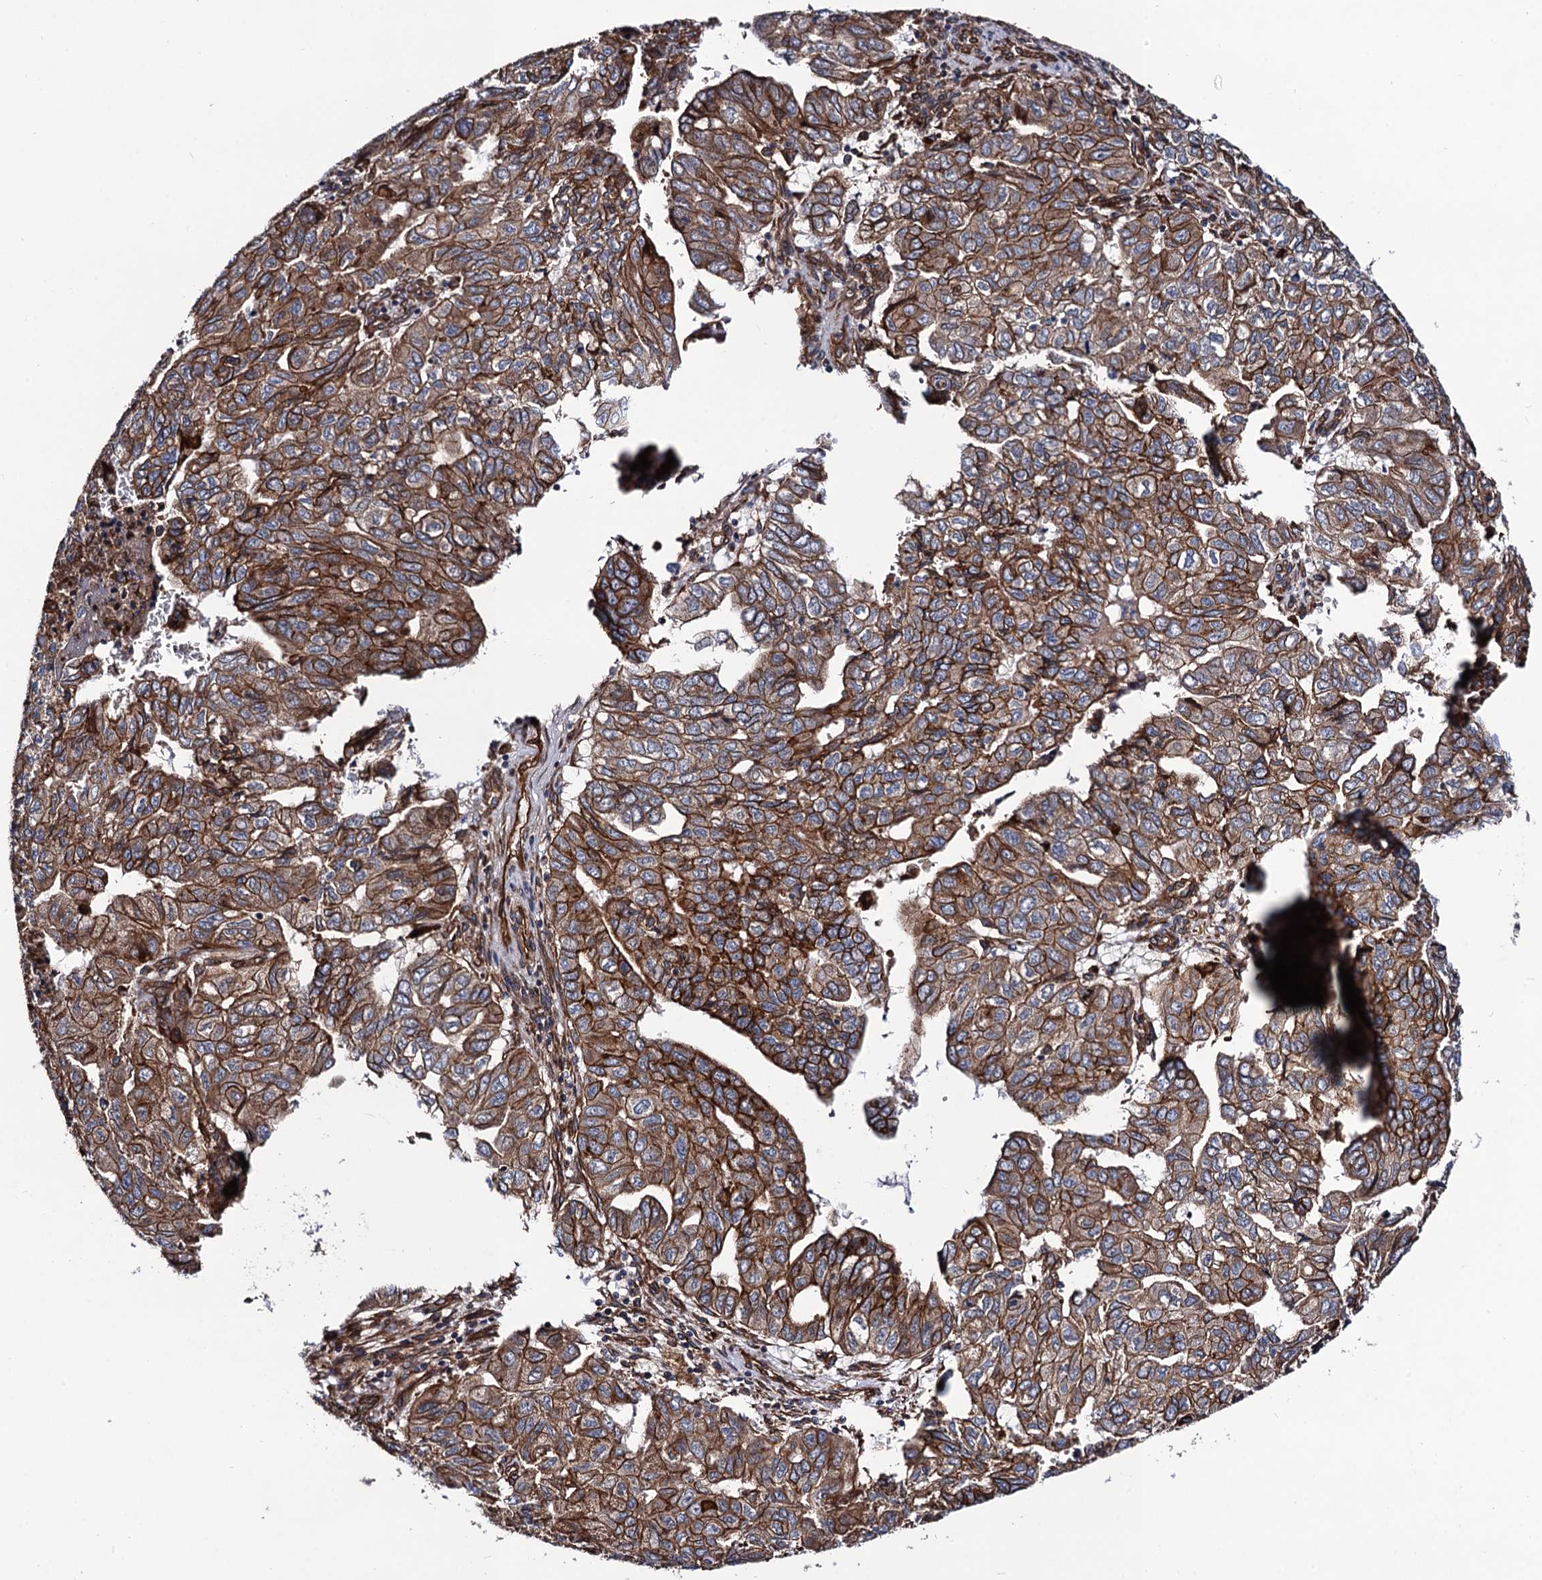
{"staining": {"intensity": "moderate", "quantity": ">75%", "location": "cytoplasmic/membranous"}, "tissue": "pancreatic cancer", "cell_type": "Tumor cells", "image_type": "cancer", "snomed": [{"axis": "morphology", "description": "Adenocarcinoma, NOS"}, {"axis": "topography", "description": "Pancreas"}], "caption": "Adenocarcinoma (pancreatic) stained with a protein marker reveals moderate staining in tumor cells.", "gene": "CIP2A", "patient": {"sex": "male", "age": 51}}